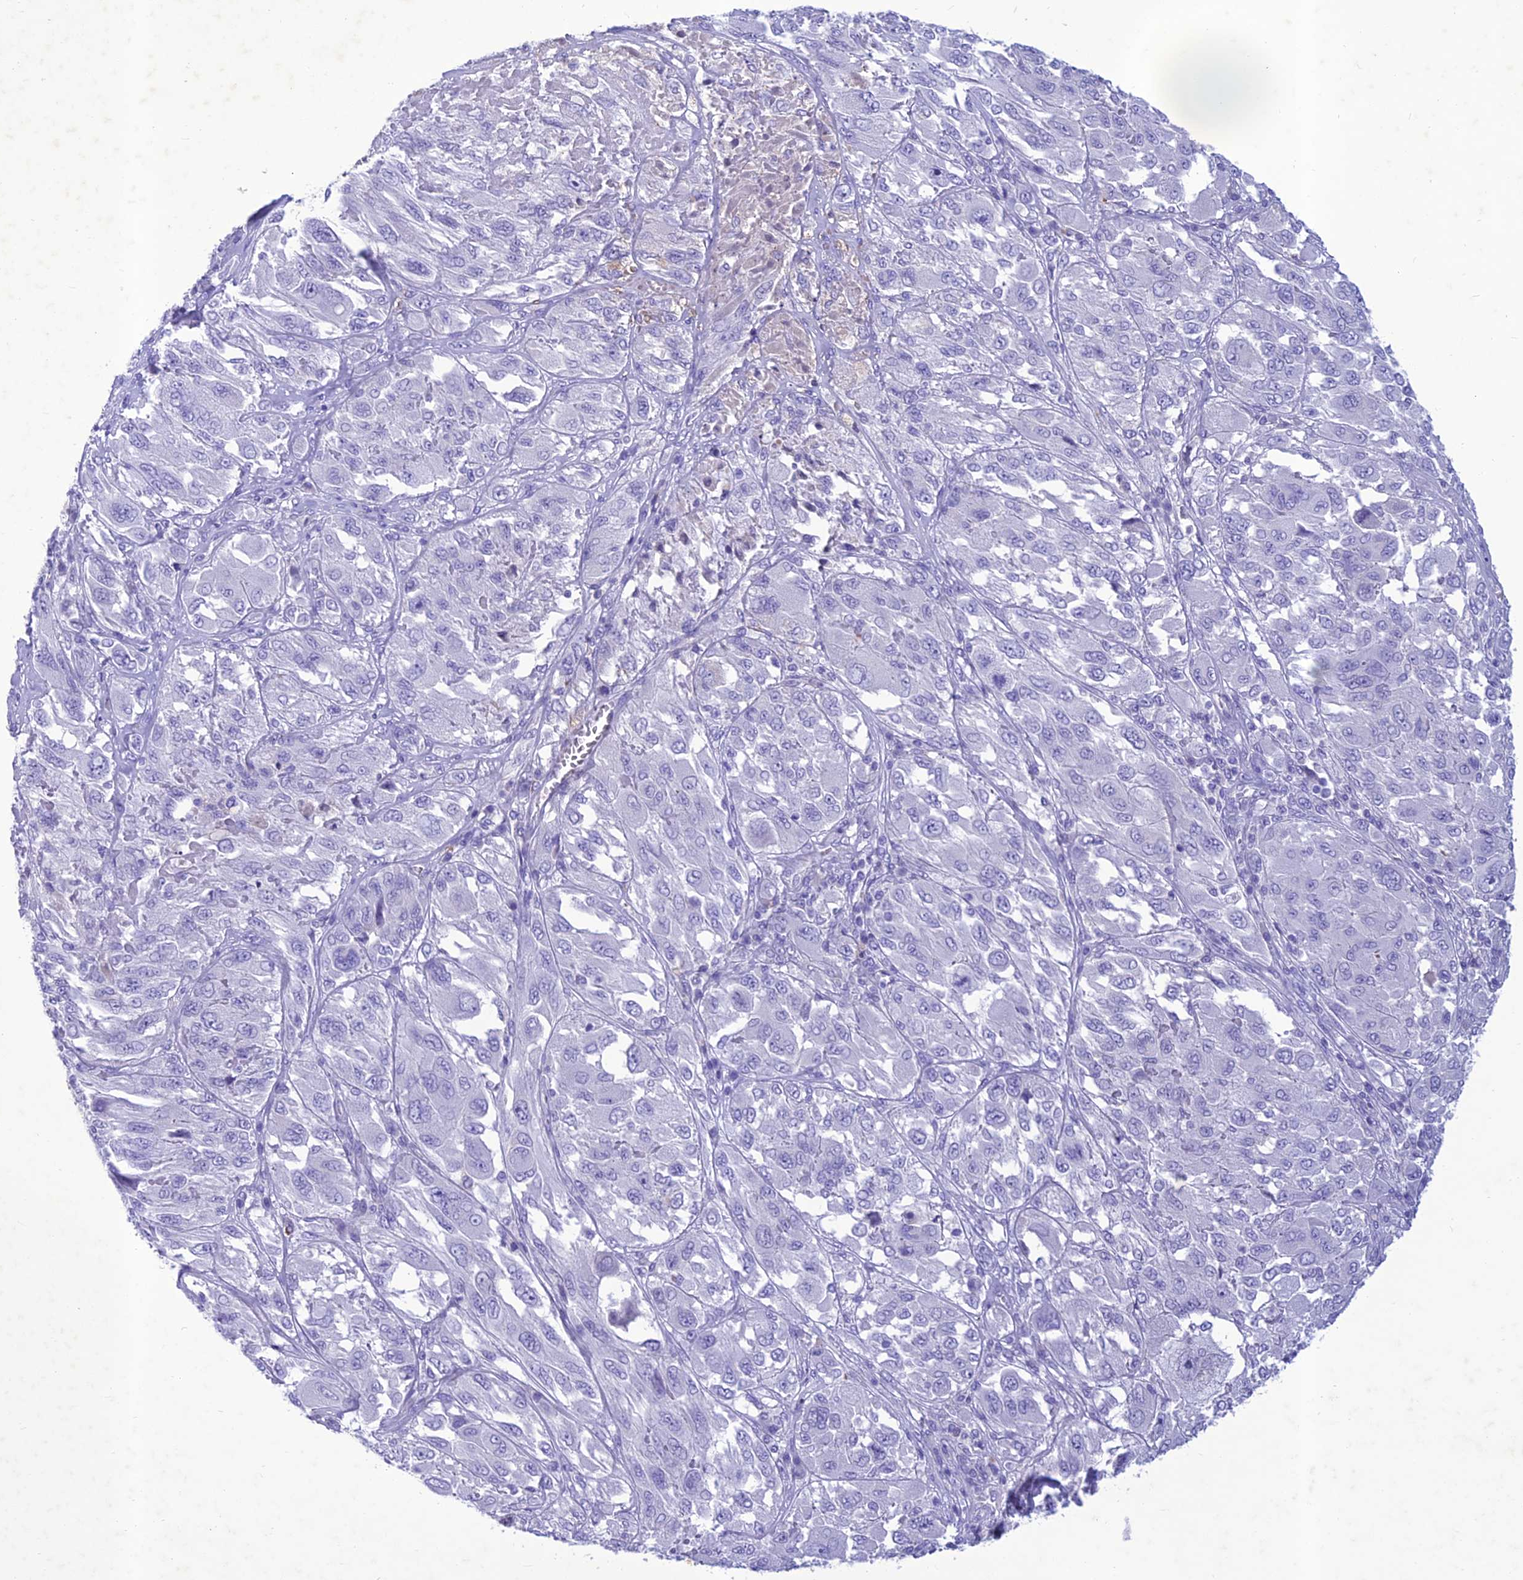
{"staining": {"intensity": "negative", "quantity": "none", "location": "none"}, "tissue": "melanoma", "cell_type": "Tumor cells", "image_type": "cancer", "snomed": [{"axis": "morphology", "description": "Malignant melanoma, NOS"}, {"axis": "topography", "description": "Skin"}], "caption": "This is a micrograph of IHC staining of malignant melanoma, which shows no staining in tumor cells.", "gene": "IFT172", "patient": {"sex": "female", "age": 91}}